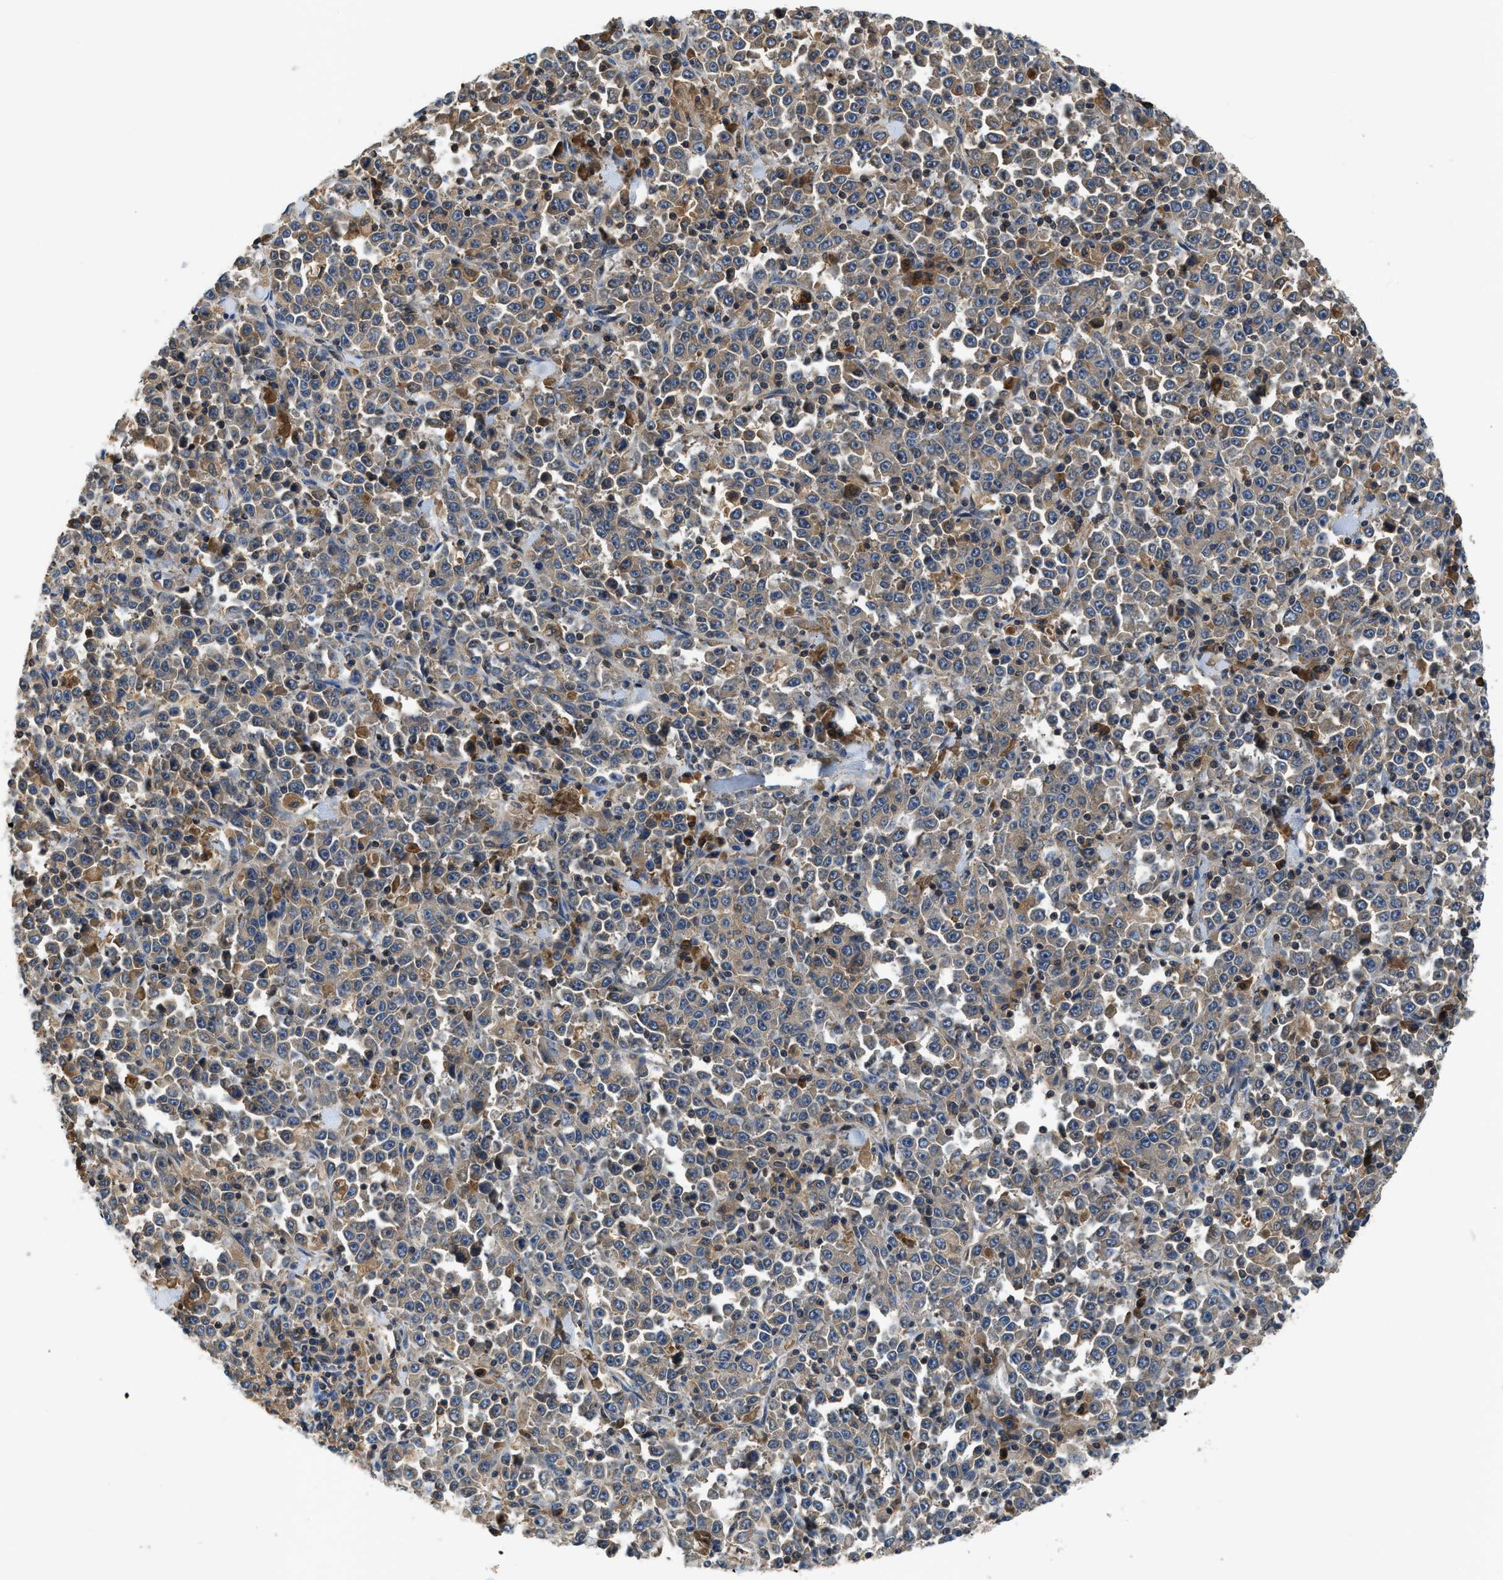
{"staining": {"intensity": "moderate", "quantity": ">75%", "location": "cytoplasmic/membranous"}, "tissue": "stomach cancer", "cell_type": "Tumor cells", "image_type": "cancer", "snomed": [{"axis": "morphology", "description": "Normal tissue, NOS"}, {"axis": "morphology", "description": "Adenocarcinoma, NOS"}, {"axis": "topography", "description": "Stomach, upper"}, {"axis": "topography", "description": "Stomach"}], "caption": "Immunohistochemical staining of stomach cancer (adenocarcinoma) shows medium levels of moderate cytoplasmic/membranous protein staining in about >75% of tumor cells. (DAB = brown stain, brightfield microscopy at high magnification).", "gene": "PAFAH2", "patient": {"sex": "male", "age": 59}}